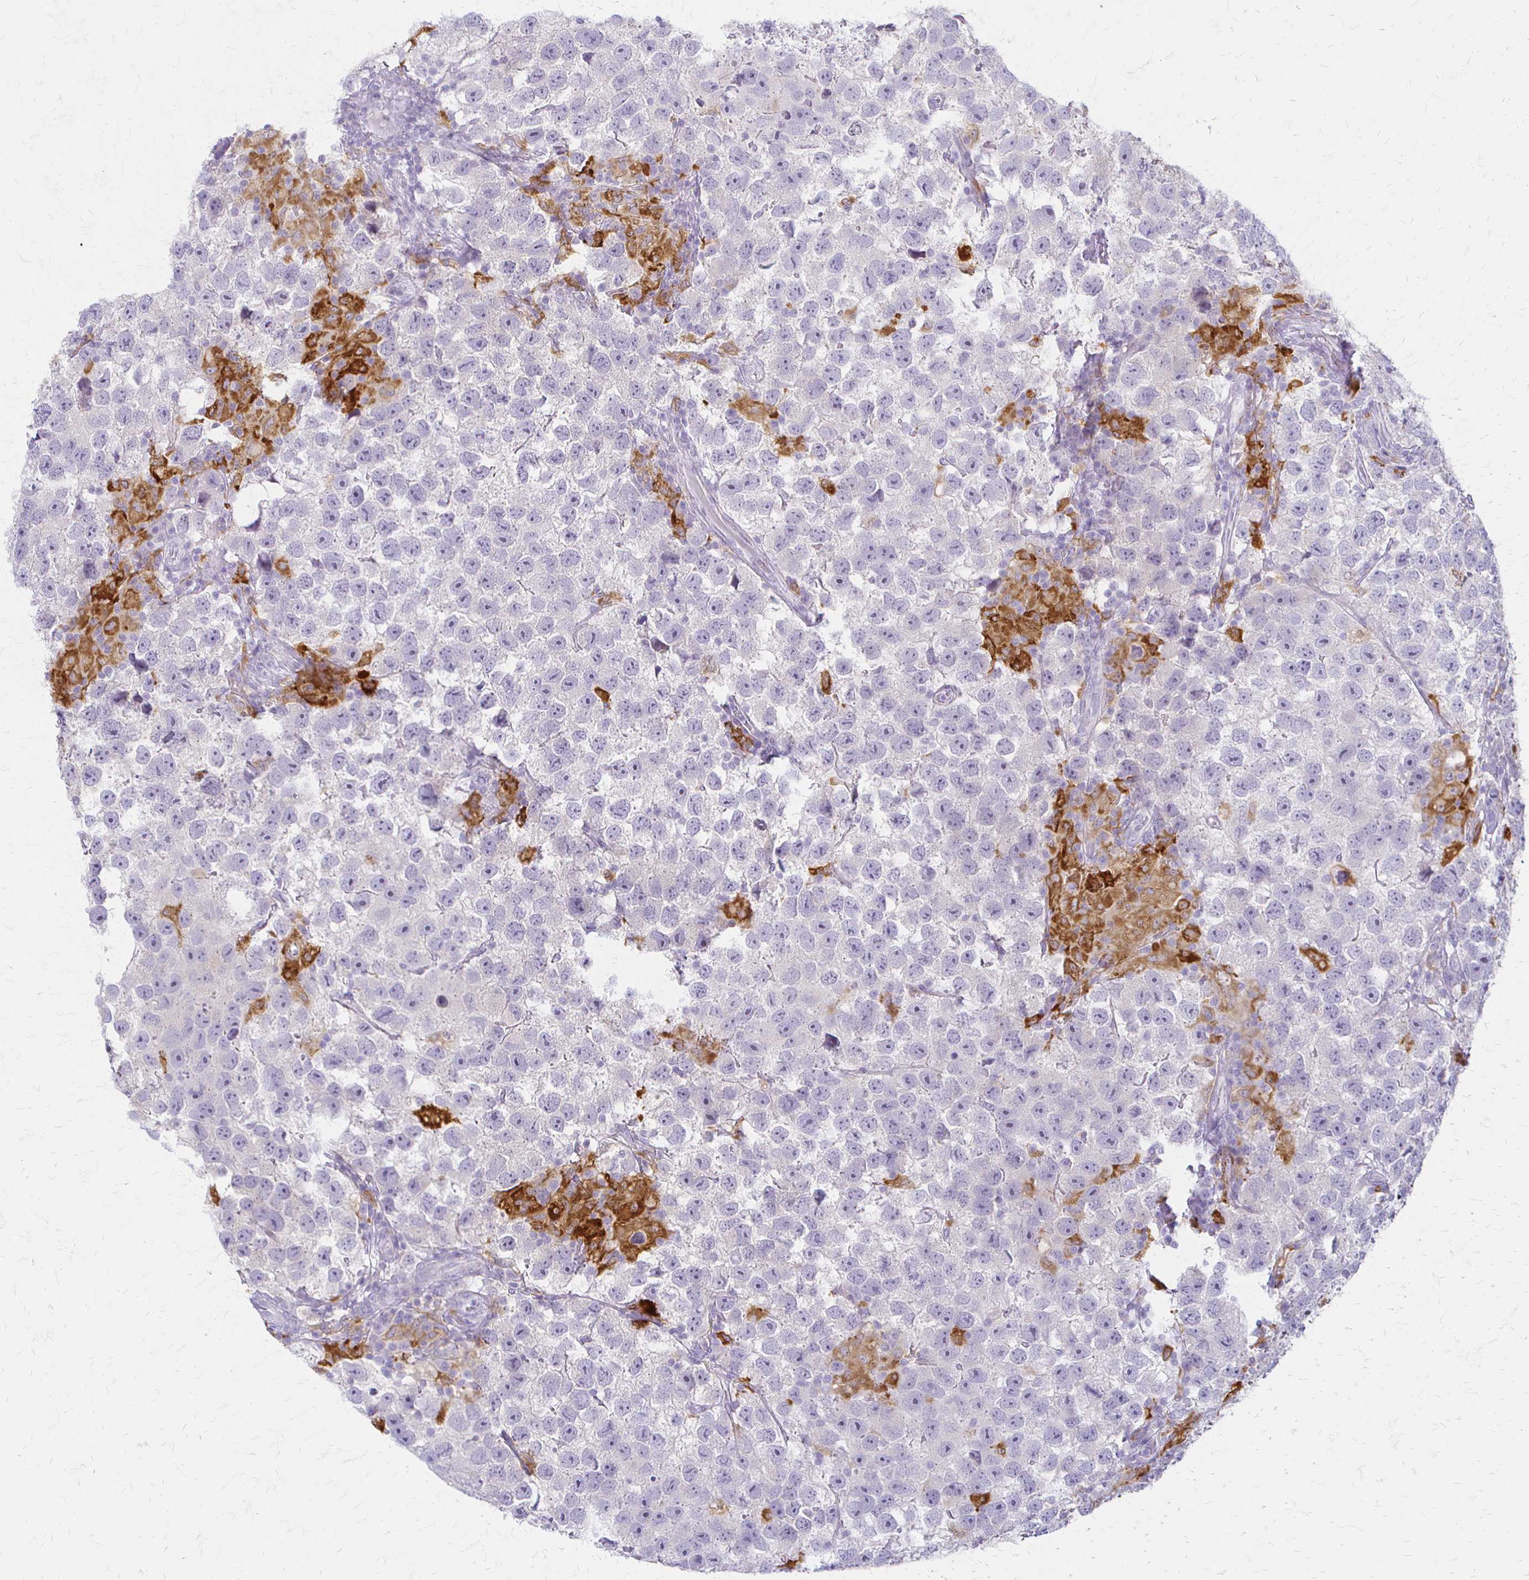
{"staining": {"intensity": "negative", "quantity": "none", "location": "none"}, "tissue": "testis cancer", "cell_type": "Tumor cells", "image_type": "cancer", "snomed": [{"axis": "morphology", "description": "Seminoma, NOS"}, {"axis": "topography", "description": "Testis"}], "caption": "Seminoma (testis) was stained to show a protein in brown. There is no significant expression in tumor cells.", "gene": "ACP5", "patient": {"sex": "male", "age": 26}}